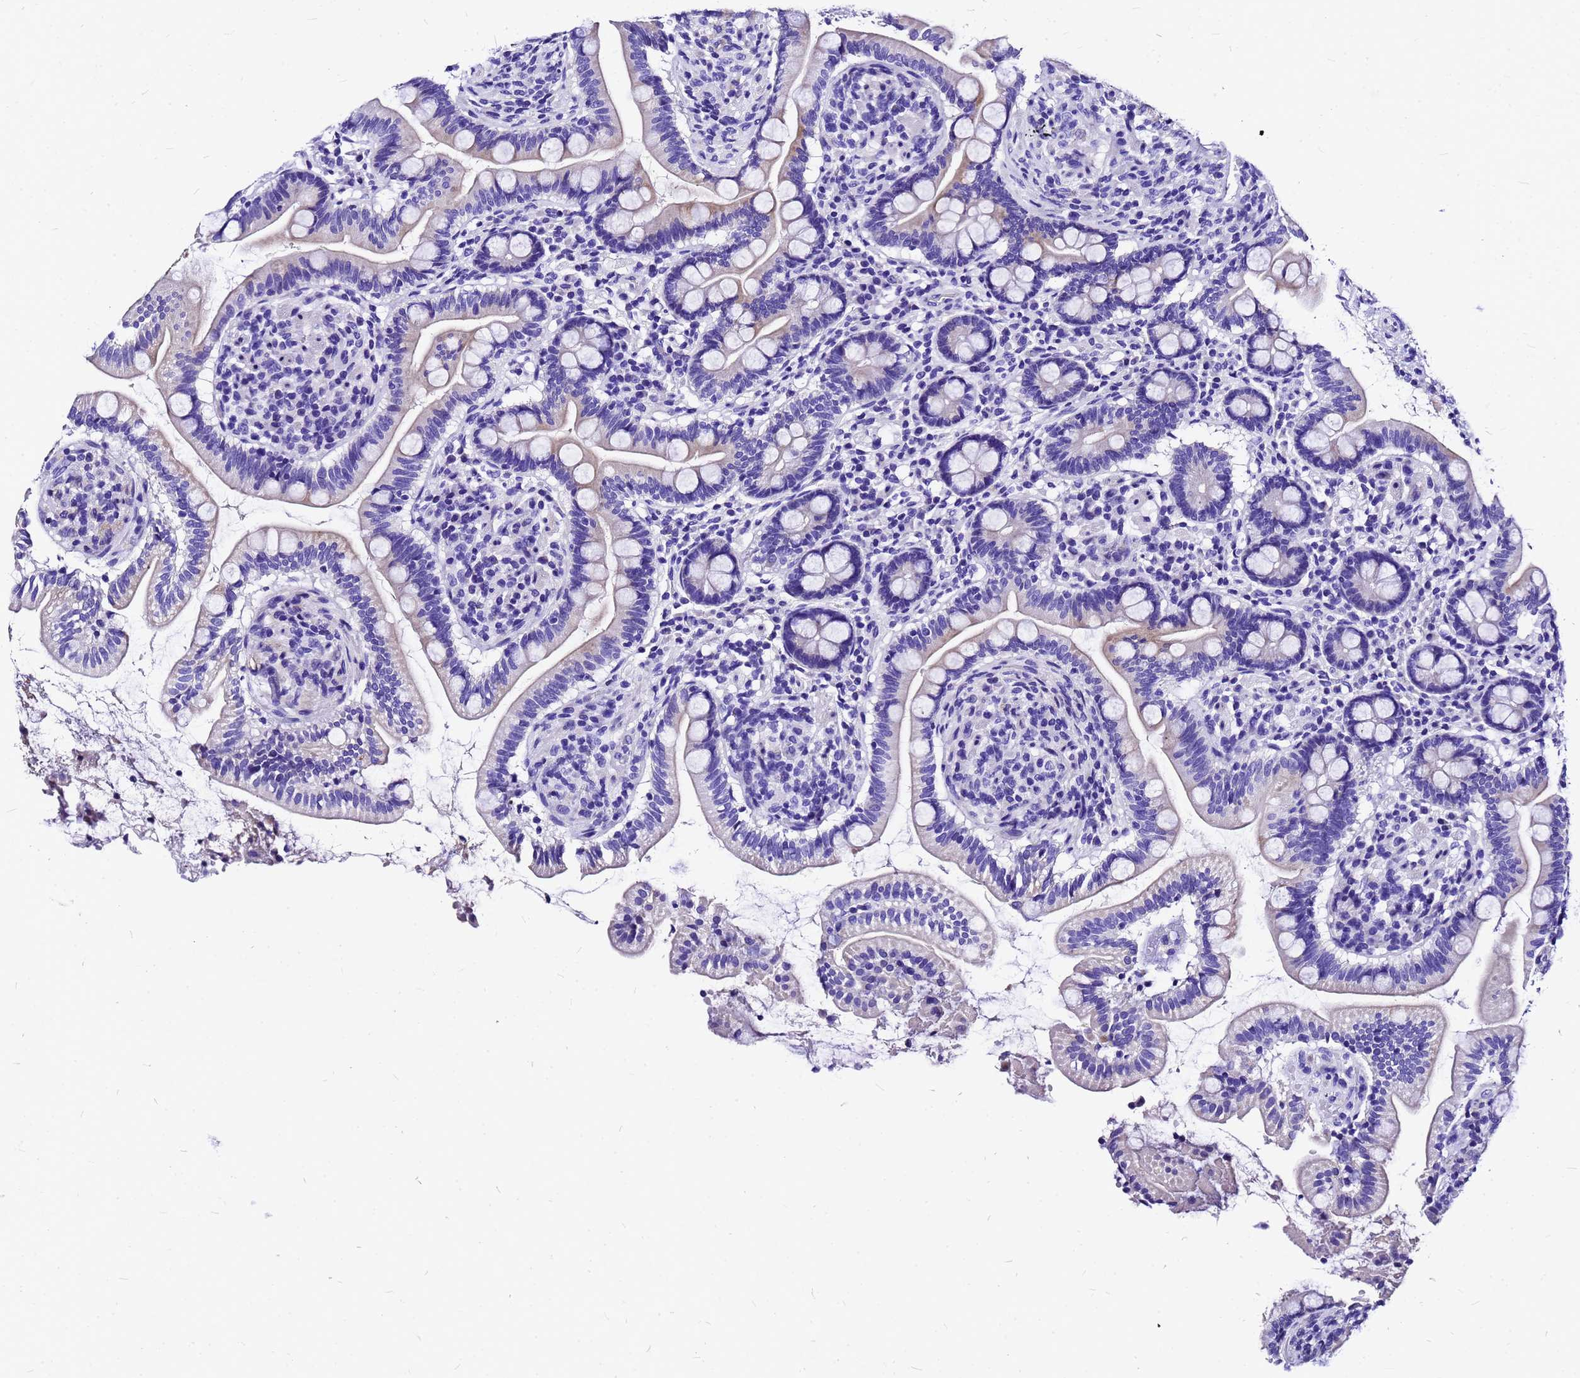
{"staining": {"intensity": "weak", "quantity": "<25%", "location": "cytoplasmic/membranous"}, "tissue": "small intestine", "cell_type": "Glandular cells", "image_type": "normal", "snomed": [{"axis": "morphology", "description": "Normal tissue, NOS"}, {"axis": "topography", "description": "Small intestine"}], "caption": "Small intestine stained for a protein using immunohistochemistry reveals no positivity glandular cells.", "gene": "HERC4", "patient": {"sex": "female", "age": 64}}